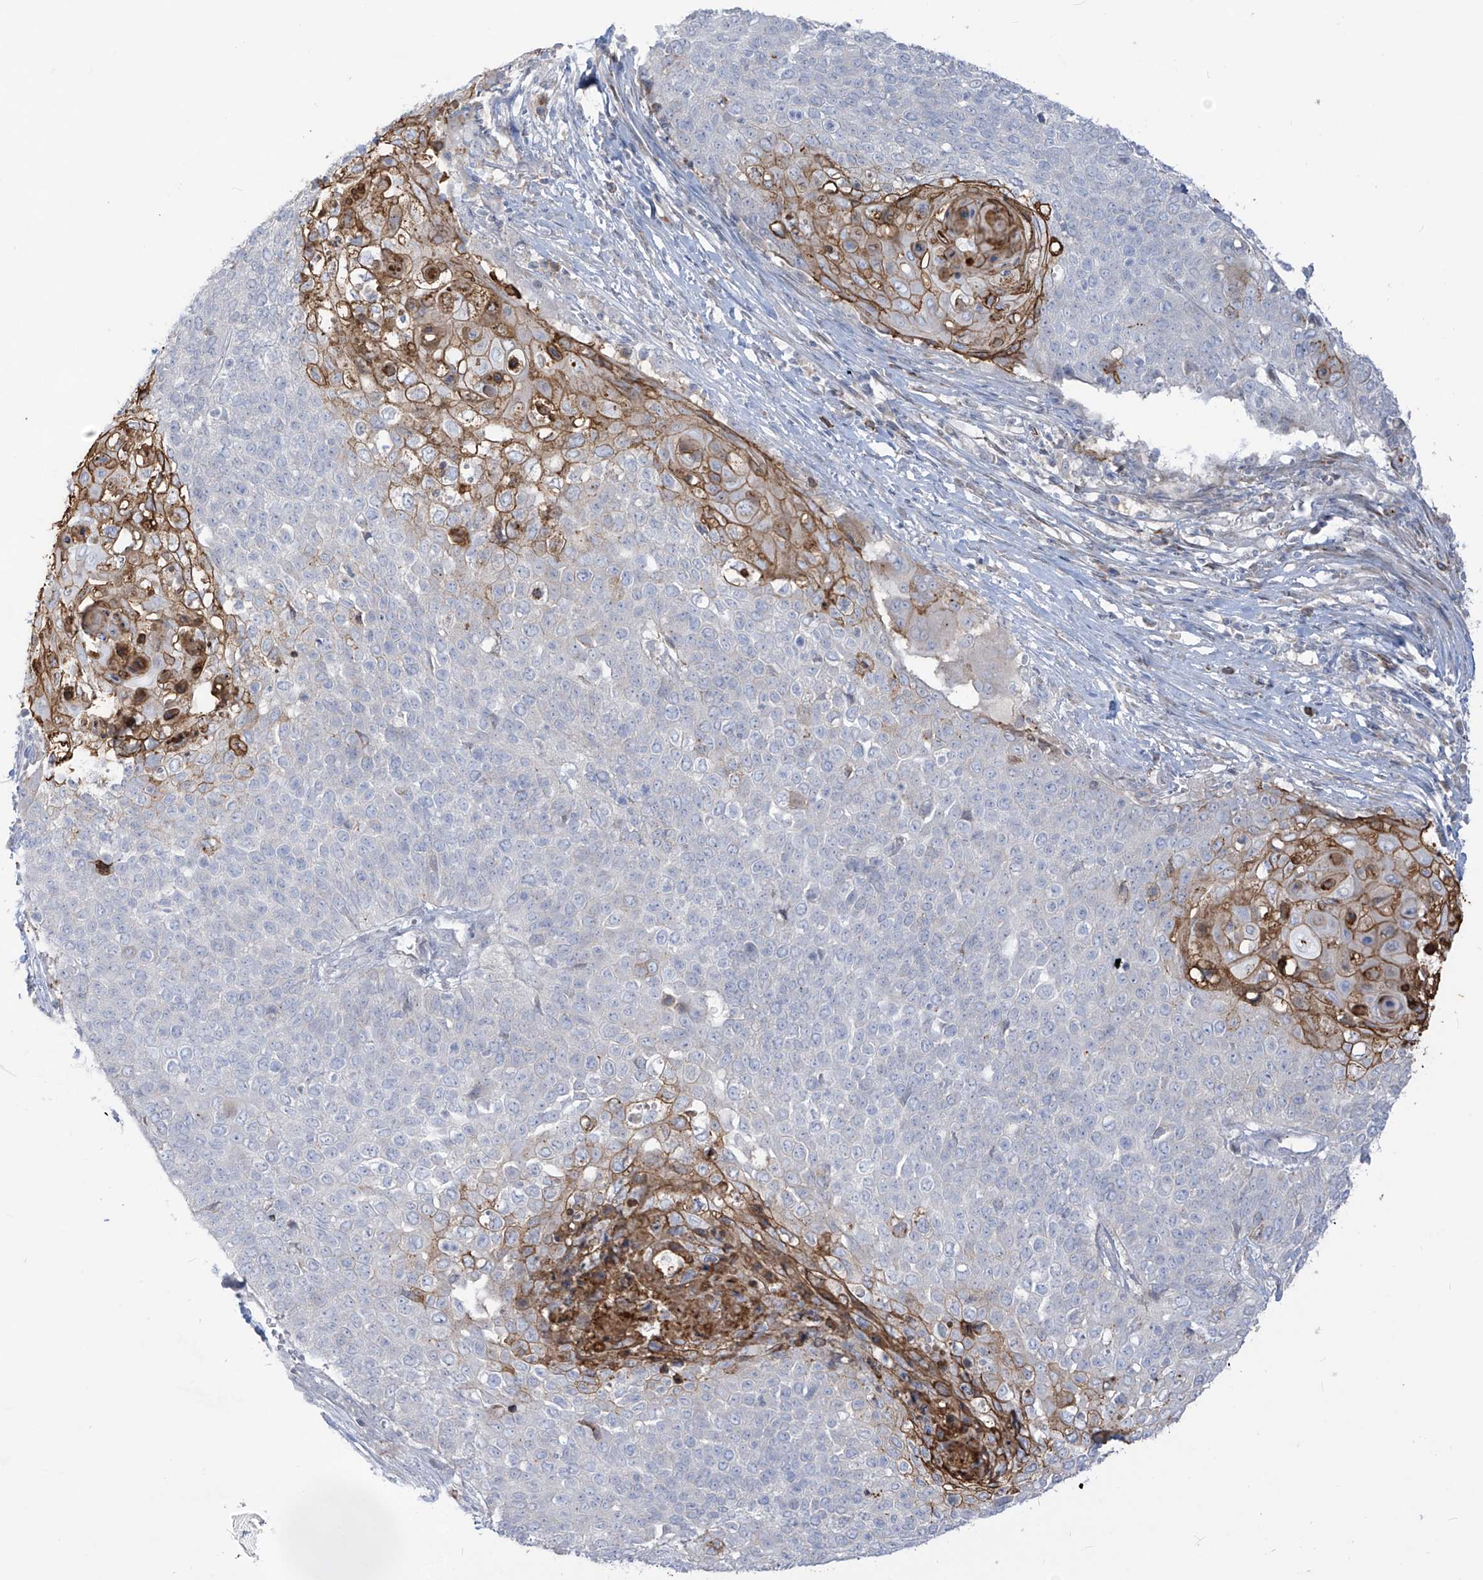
{"staining": {"intensity": "moderate", "quantity": "<25%", "location": "cytoplasmic/membranous"}, "tissue": "cervical cancer", "cell_type": "Tumor cells", "image_type": "cancer", "snomed": [{"axis": "morphology", "description": "Squamous cell carcinoma, NOS"}, {"axis": "topography", "description": "Cervix"}], "caption": "Human cervical squamous cell carcinoma stained with a protein marker exhibits moderate staining in tumor cells.", "gene": "NOTO", "patient": {"sex": "female", "age": 39}}